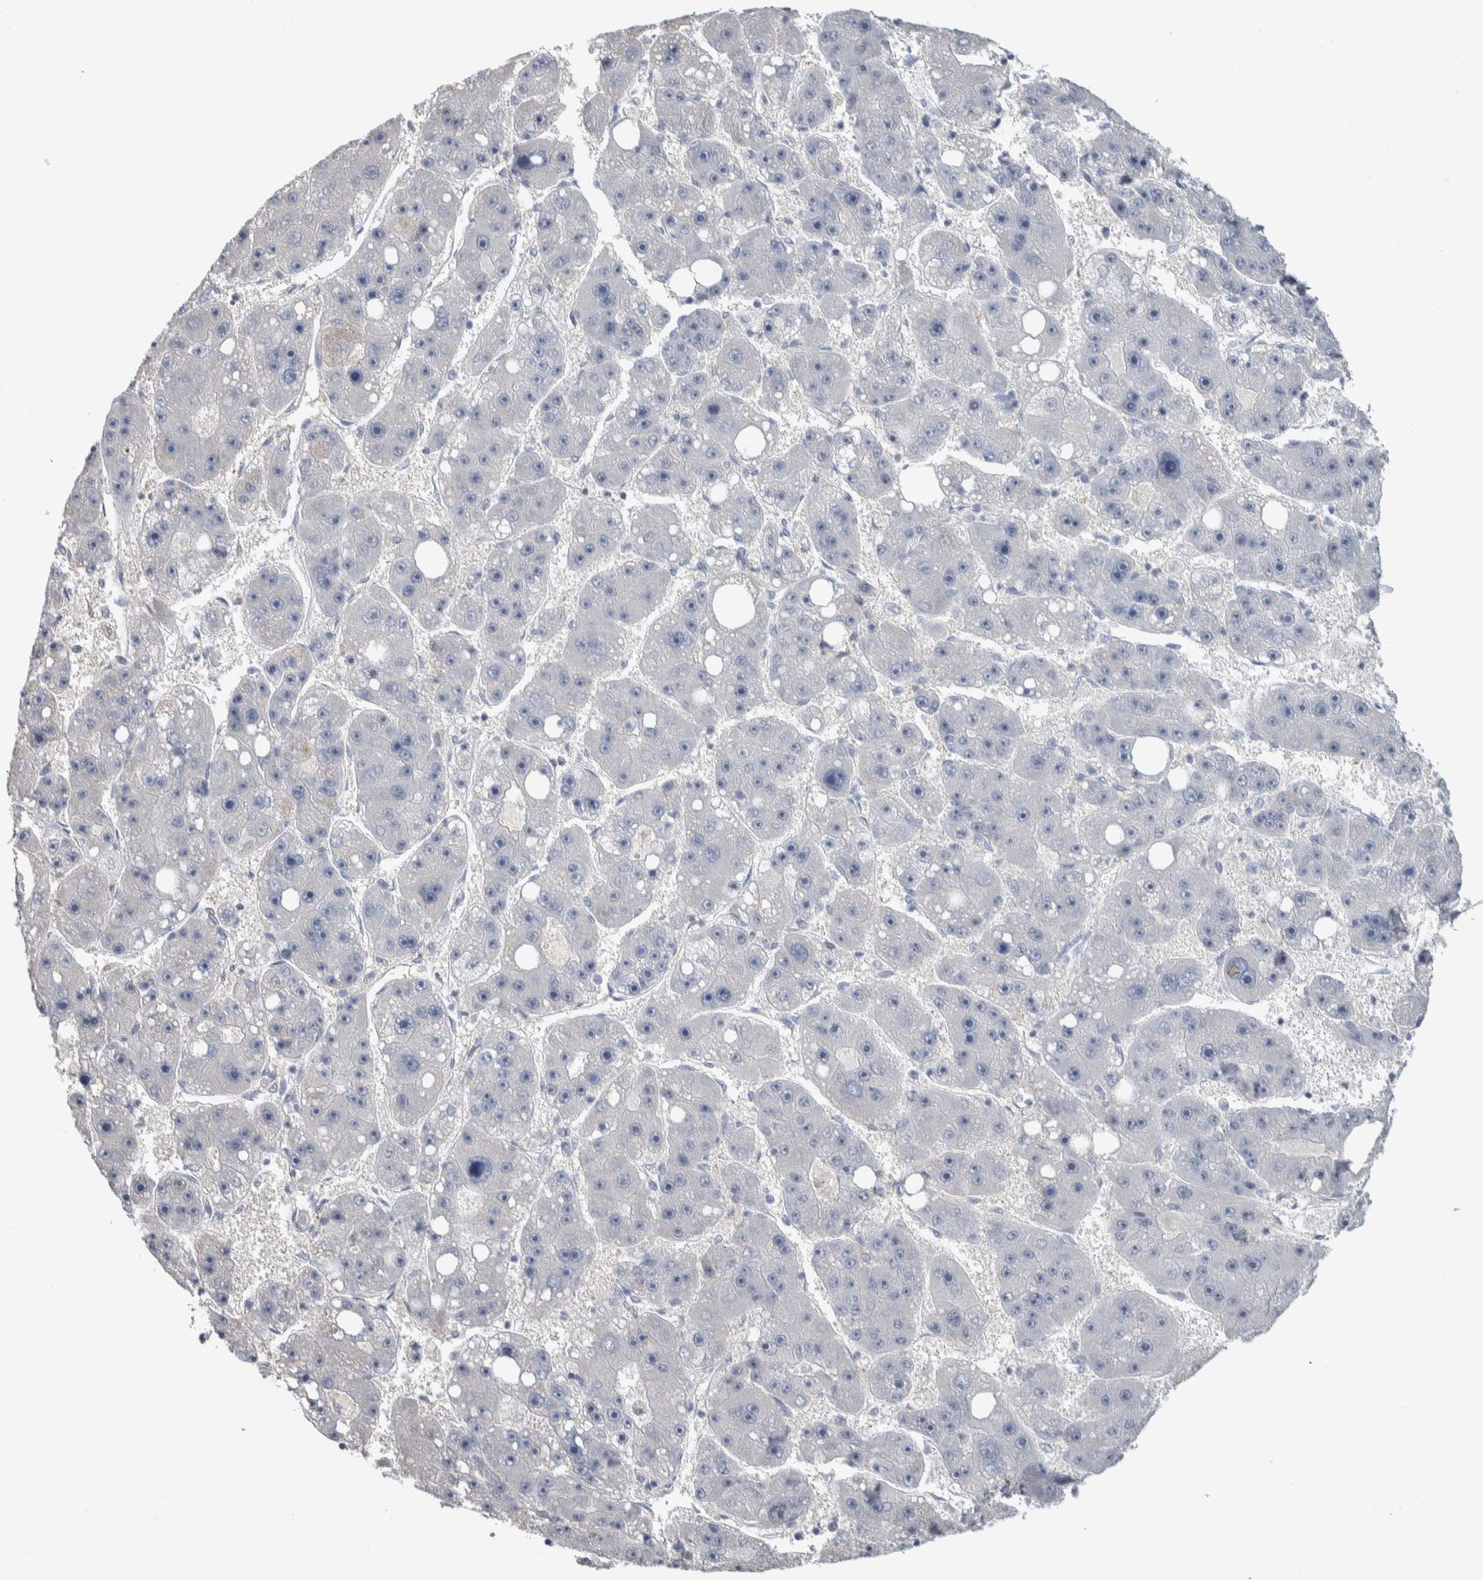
{"staining": {"intensity": "negative", "quantity": "none", "location": "none"}, "tissue": "liver cancer", "cell_type": "Tumor cells", "image_type": "cancer", "snomed": [{"axis": "morphology", "description": "Carcinoma, Hepatocellular, NOS"}, {"axis": "topography", "description": "Liver"}], "caption": "Immunohistochemistry photomicrograph of human liver cancer stained for a protein (brown), which displays no positivity in tumor cells.", "gene": "TAX1BP1", "patient": {"sex": "female", "age": 61}}